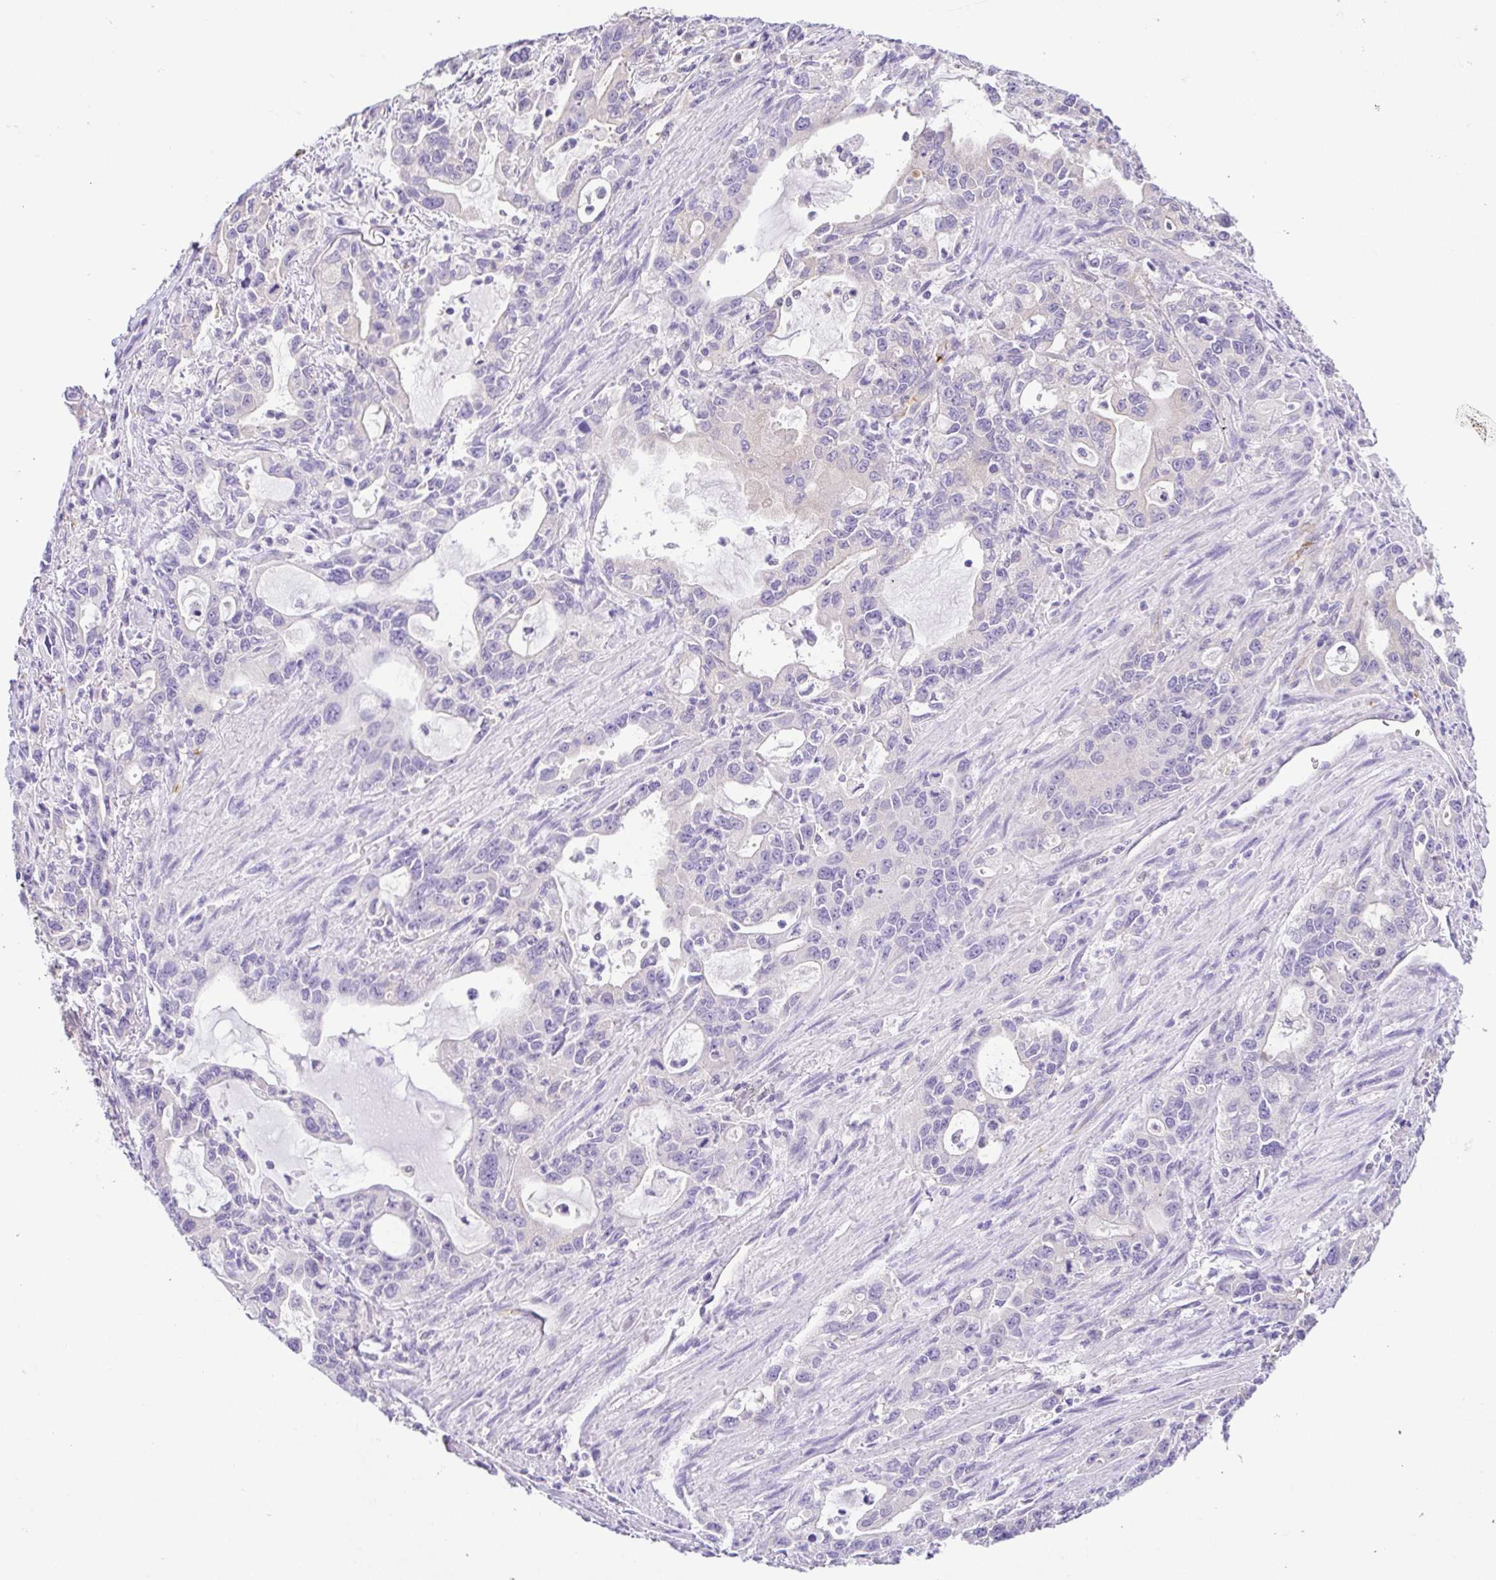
{"staining": {"intensity": "negative", "quantity": "none", "location": "none"}, "tissue": "stomach cancer", "cell_type": "Tumor cells", "image_type": "cancer", "snomed": [{"axis": "morphology", "description": "Adenocarcinoma, NOS"}, {"axis": "topography", "description": "Stomach, upper"}], "caption": "The photomicrograph demonstrates no significant expression in tumor cells of stomach cancer (adenocarcinoma).", "gene": "EPB42", "patient": {"sex": "male", "age": 85}}